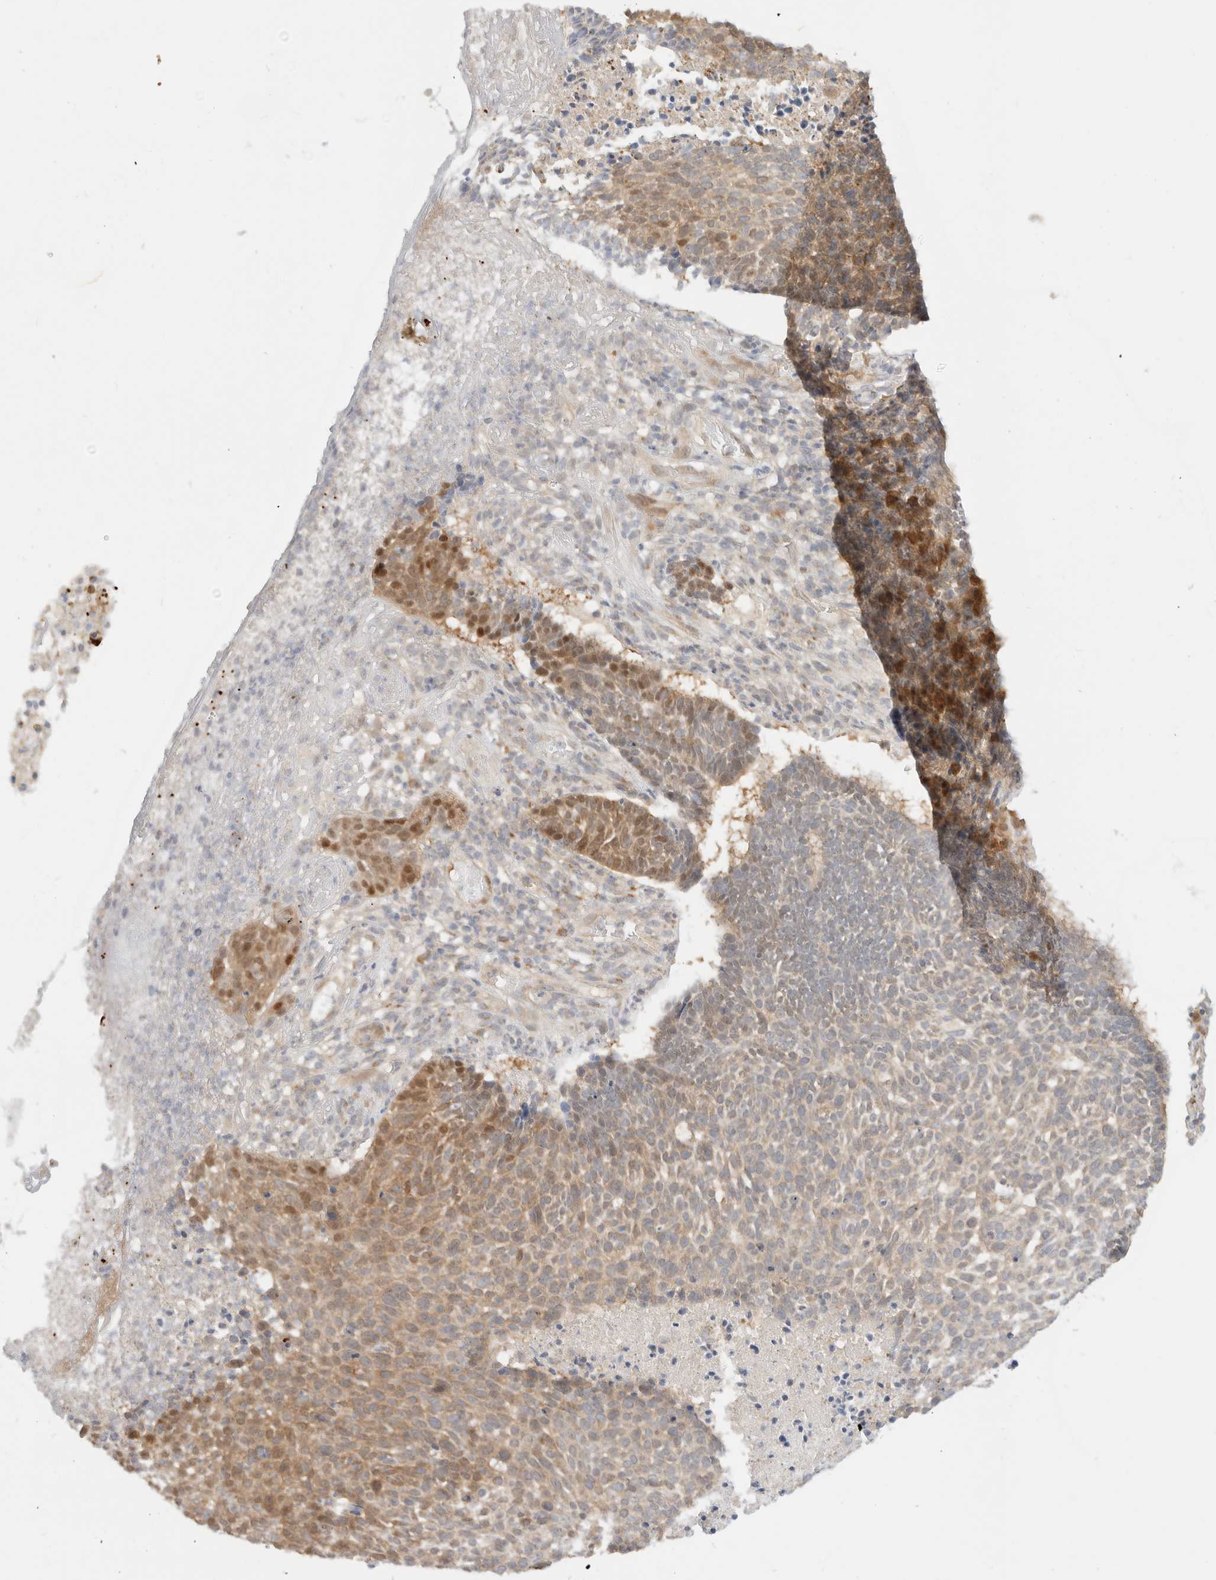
{"staining": {"intensity": "weak", "quantity": "25%-75%", "location": "cytoplasmic/membranous"}, "tissue": "skin cancer", "cell_type": "Tumor cells", "image_type": "cancer", "snomed": [{"axis": "morphology", "description": "Basal cell carcinoma"}, {"axis": "topography", "description": "Skin"}], "caption": "Immunohistochemical staining of basal cell carcinoma (skin) exhibits low levels of weak cytoplasmic/membranous staining in about 25%-75% of tumor cells. (DAB = brown stain, brightfield microscopy at high magnification).", "gene": "EFCAB13", "patient": {"sex": "male", "age": 85}}